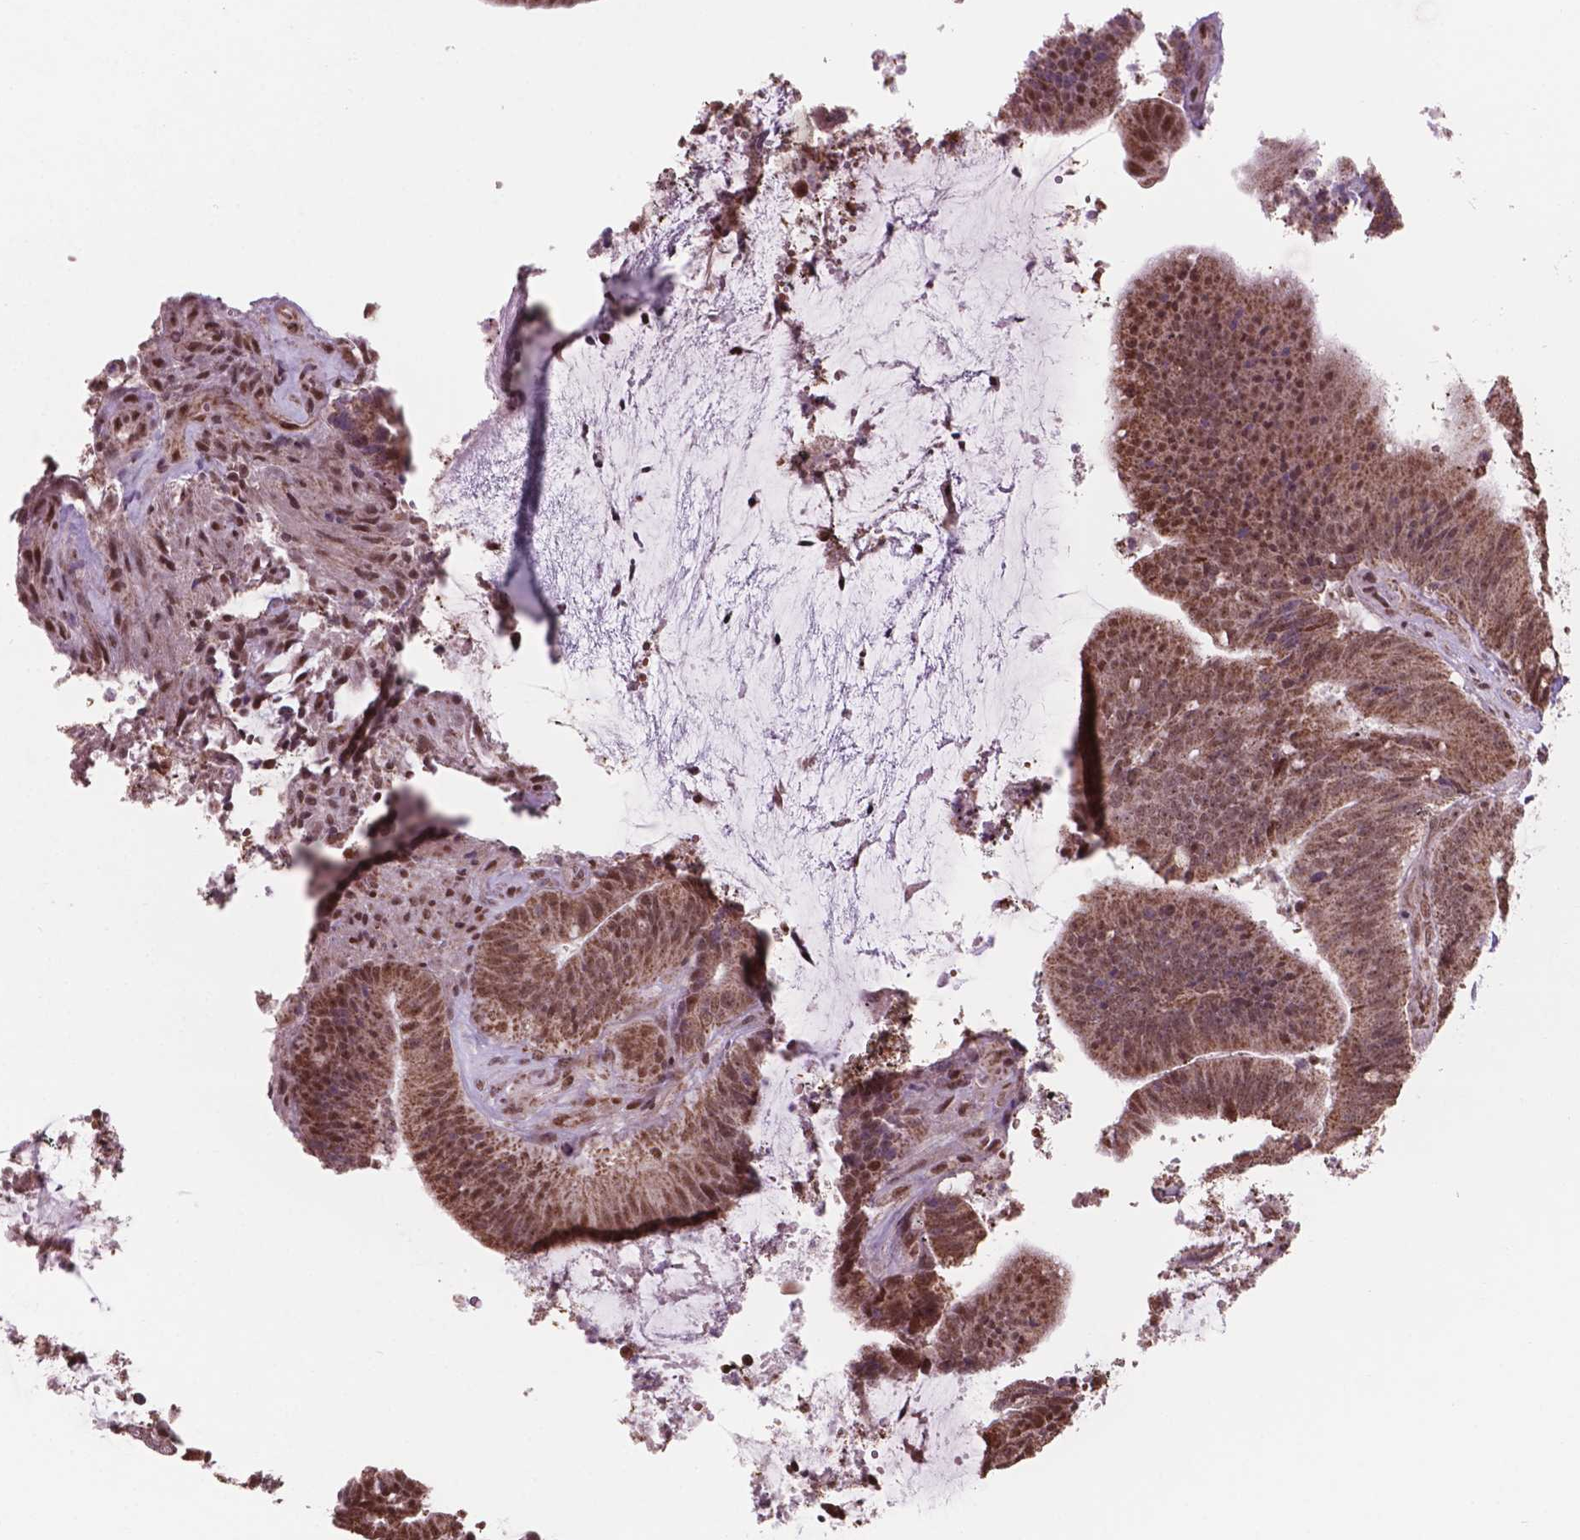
{"staining": {"intensity": "moderate", "quantity": ">75%", "location": "cytoplasmic/membranous,nuclear"}, "tissue": "colorectal cancer", "cell_type": "Tumor cells", "image_type": "cancer", "snomed": [{"axis": "morphology", "description": "Adenocarcinoma, NOS"}, {"axis": "topography", "description": "Colon"}], "caption": "Human colorectal cancer (adenocarcinoma) stained with a brown dye displays moderate cytoplasmic/membranous and nuclear positive expression in approximately >75% of tumor cells.", "gene": "NDUFA10", "patient": {"sex": "female", "age": 43}}